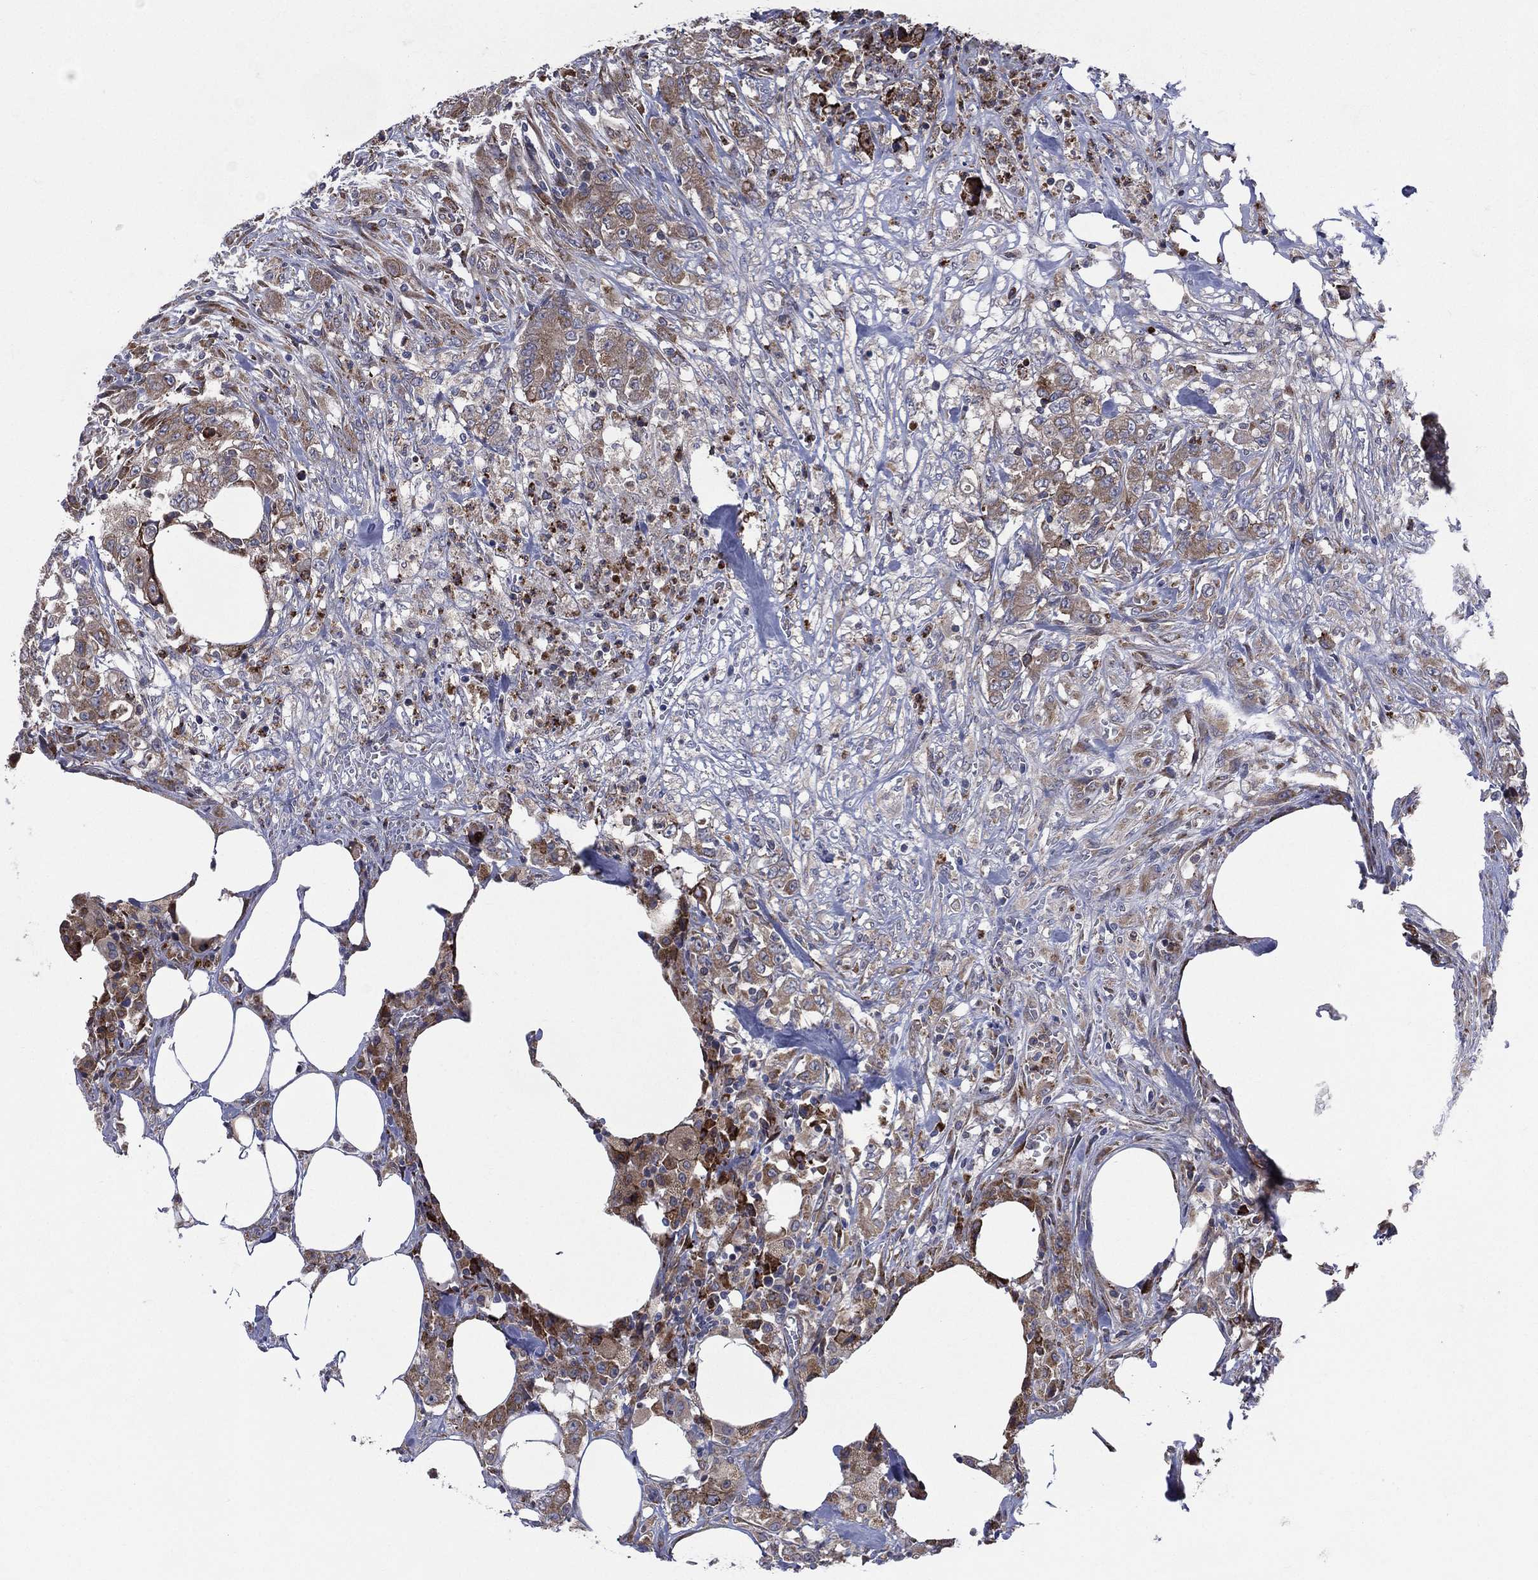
{"staining": {"intensity": "moderate", "quantity": "25%-75%", "location": "cytoplasmic/membranous"}, "tissue": "colorectal cancer", "cell_type": "Tumor cells", "image_type": "cancer", "snomed": [{"axis": "morphology", "description": "Adenocarcinoma, NOS"}, {"axis": "topography", "description": "Colon"}], "caption": "A histopathology image showing moderate cytoplasmic/membranous expression in approximately 25%-75% of tumor cells in colorectal adenocarcinoma, as visualized by brown immunohistochemical staining.", "gene": "CCDC159", "patient": {"sex": "female", "age": 48}}